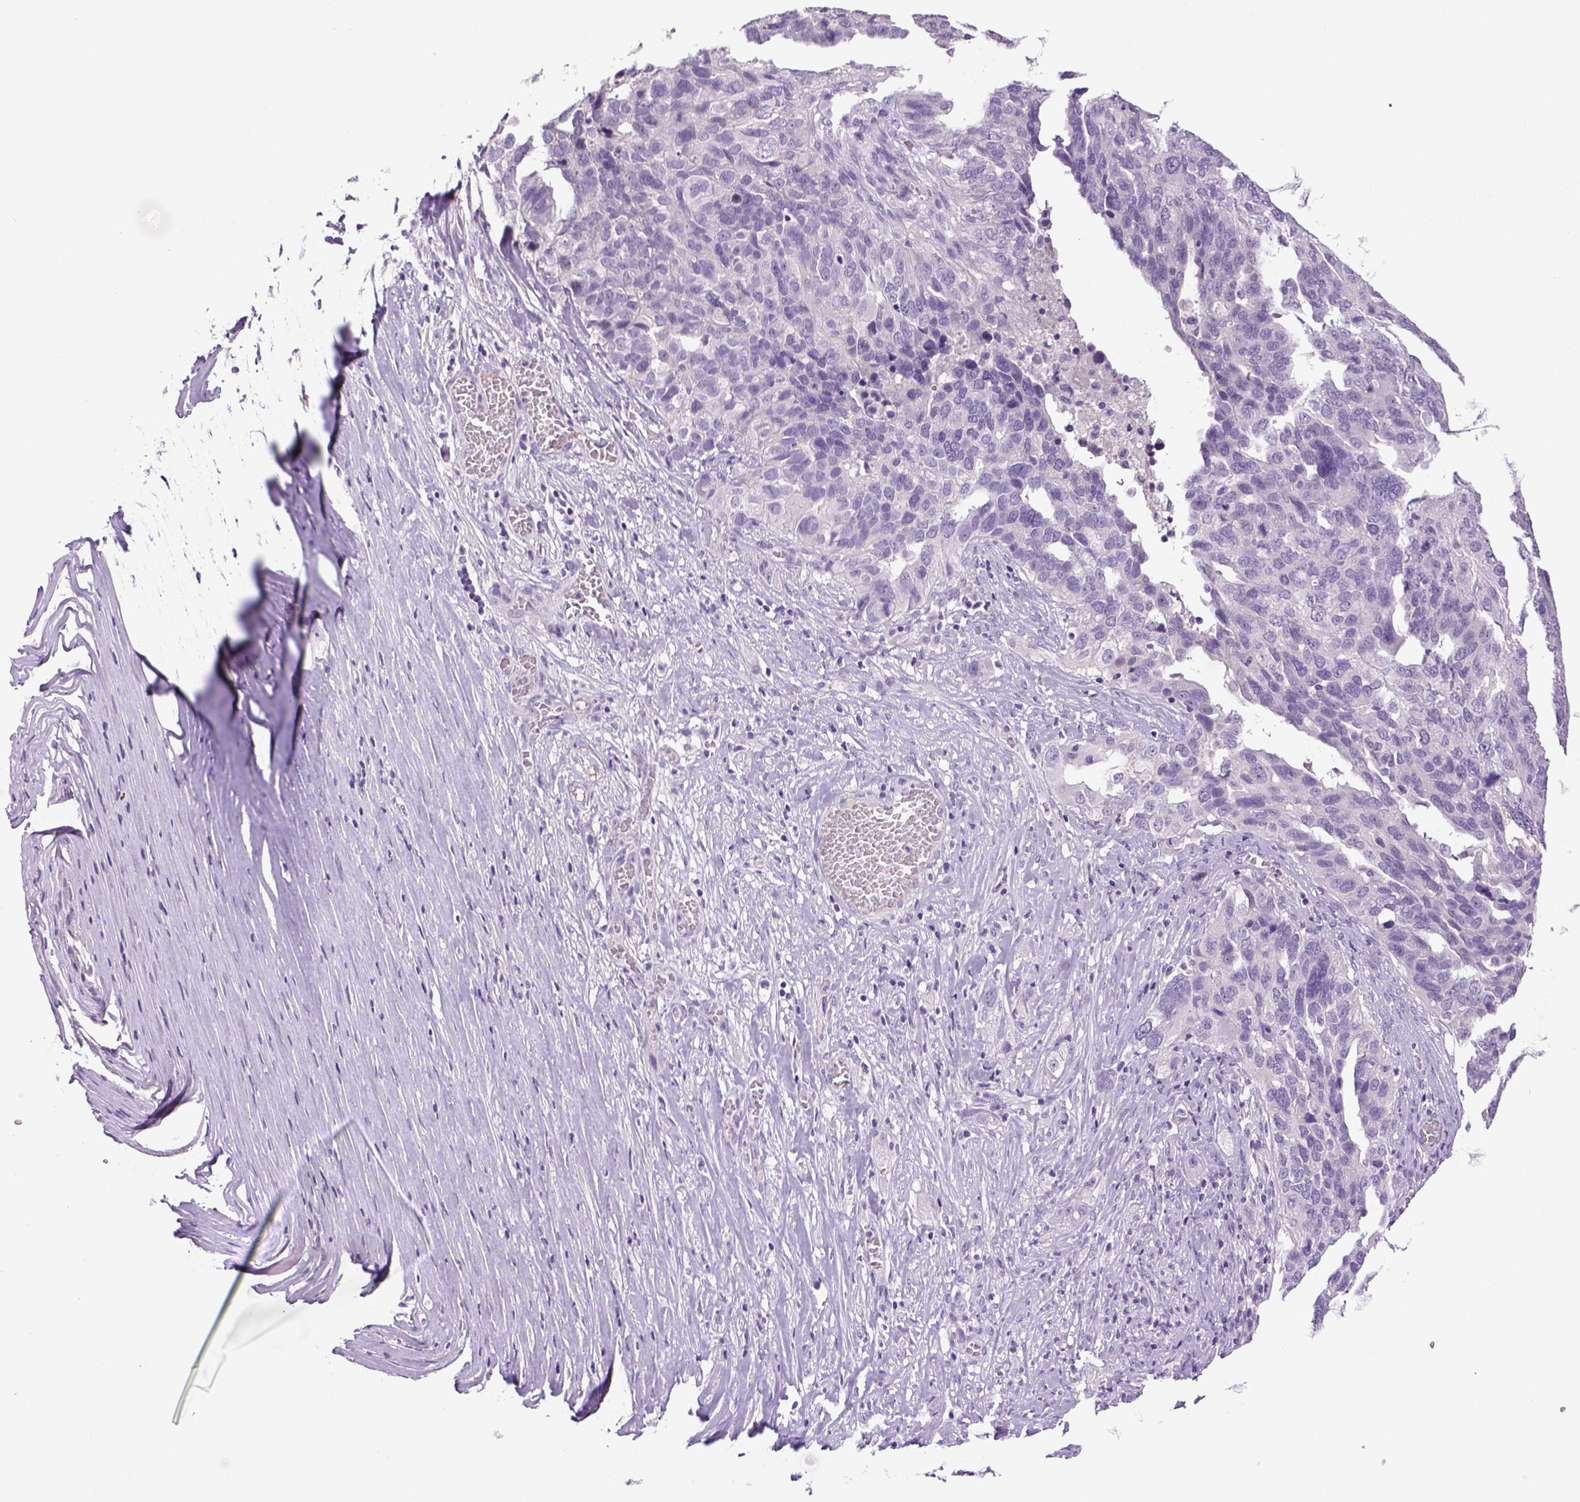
{"staining": {"intensity": "negative", "quantity": "none", "location": "none"}, "tissue": "ovarian cancer", "cell_type": "Tumor cells", "image_type": "cancer", "snomed": [{"axis": "morphology", "description": "Carcinoma, endometroid"}, {"axis": "topography", "description": "Soft tissue"}, {"axis": "topography", "description": "Ovary"}], "caption": "A high-resolution photomicrograph shows IHC staining of endometroid carcinoma (ovarian), which reveals no significant positivity in tumor cells. (DAB IHC visualized using brightfield microscopy, high magnification).", "gene": "DBH", "patient": {"sex": "female", "age": 52}}